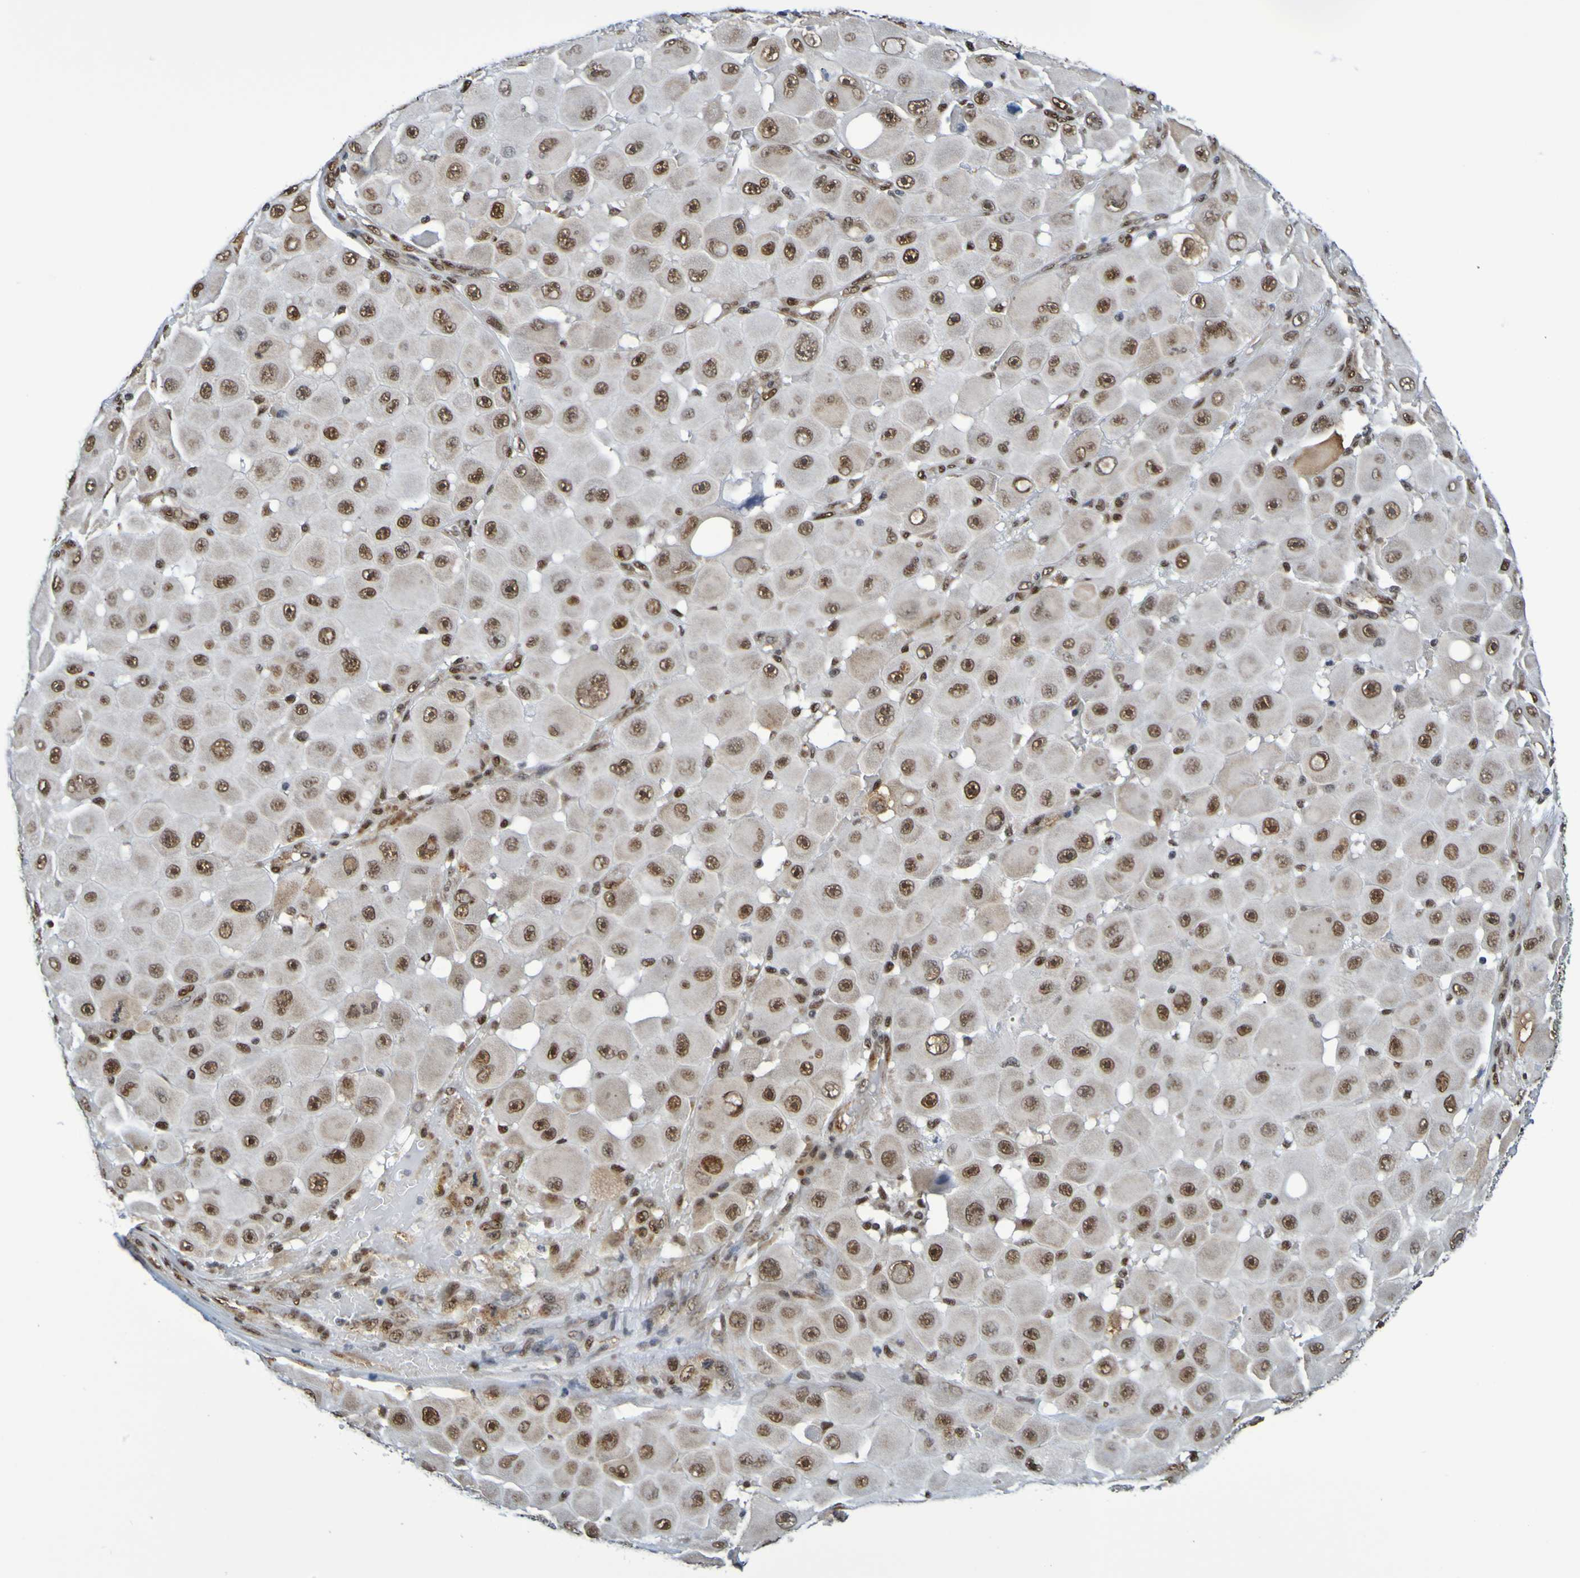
{"staining": {"intensity": "strong", "quantity": ">75%", "location": "nuclear"}, "tissue": "melanoma", "cell_type": "Tumor cells", "image_type": "cancer", "snomed": [{"axis": "morphology", "description": "Malignant melanoma, NOS"}, {"axis": "topography", "description": "Skin"}], "caption": "Human melanoma stained with a protein marker displays strong staining in tumor cells.", "gene": "HDAC2", "patient": {"sex": "female", "age": 81}}